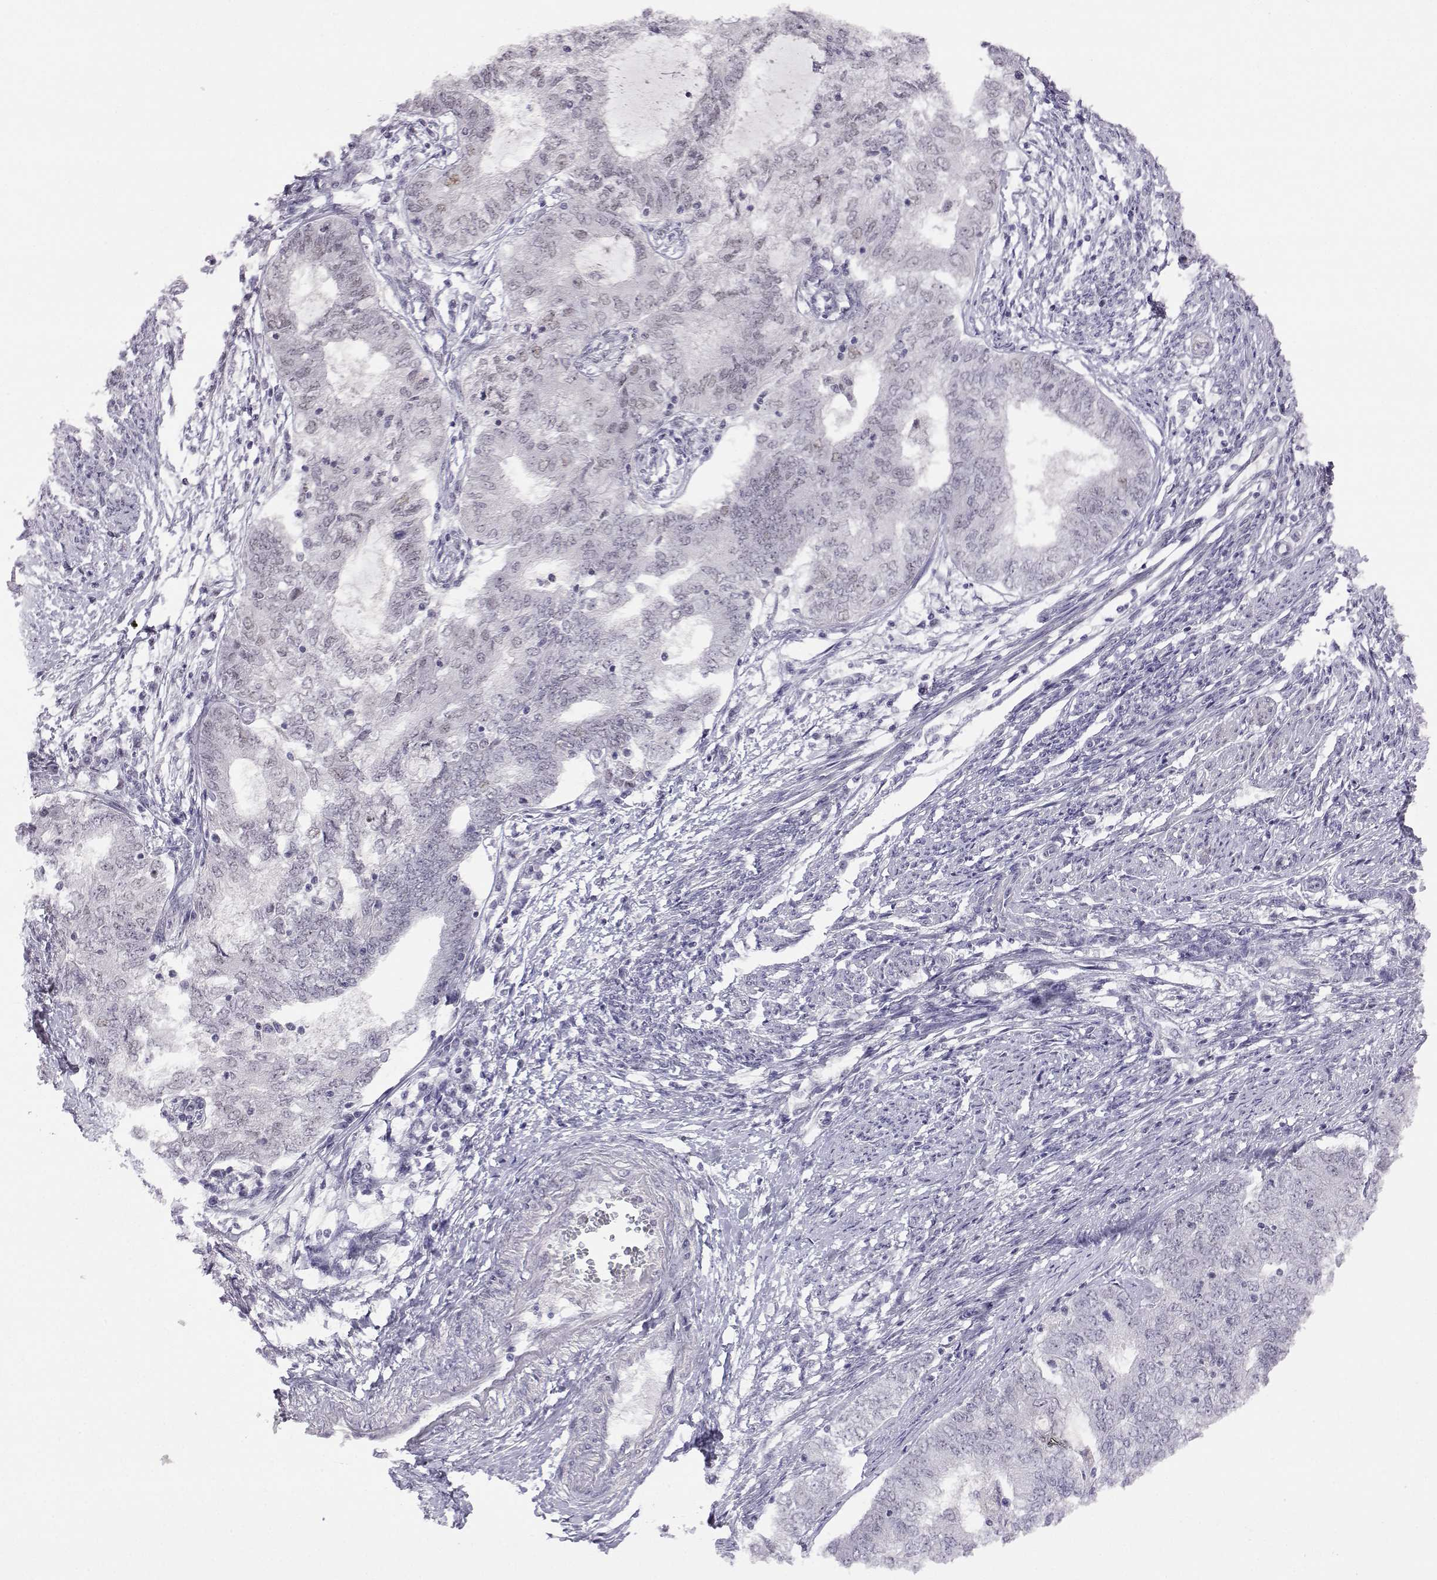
{"staining": {"intensity": "negative", "quantity": "none", "location": "none"}, "tissue": "endometrial cancer", "cell_type": "Tumor cells", "image_type": "cancer", "snomed": [{"axis": "morphology", "description": "Adenocarcinoma, NOS"}, {"axis": "topography", "description": "Endometrium"}], "caption": "This is an immunohistochemistry image of endometrial cancer (adenocarcinoma). There is no positivity in tumor cells.", "gene": "MED26", "patient": {"sex": "female", "age": 62}}